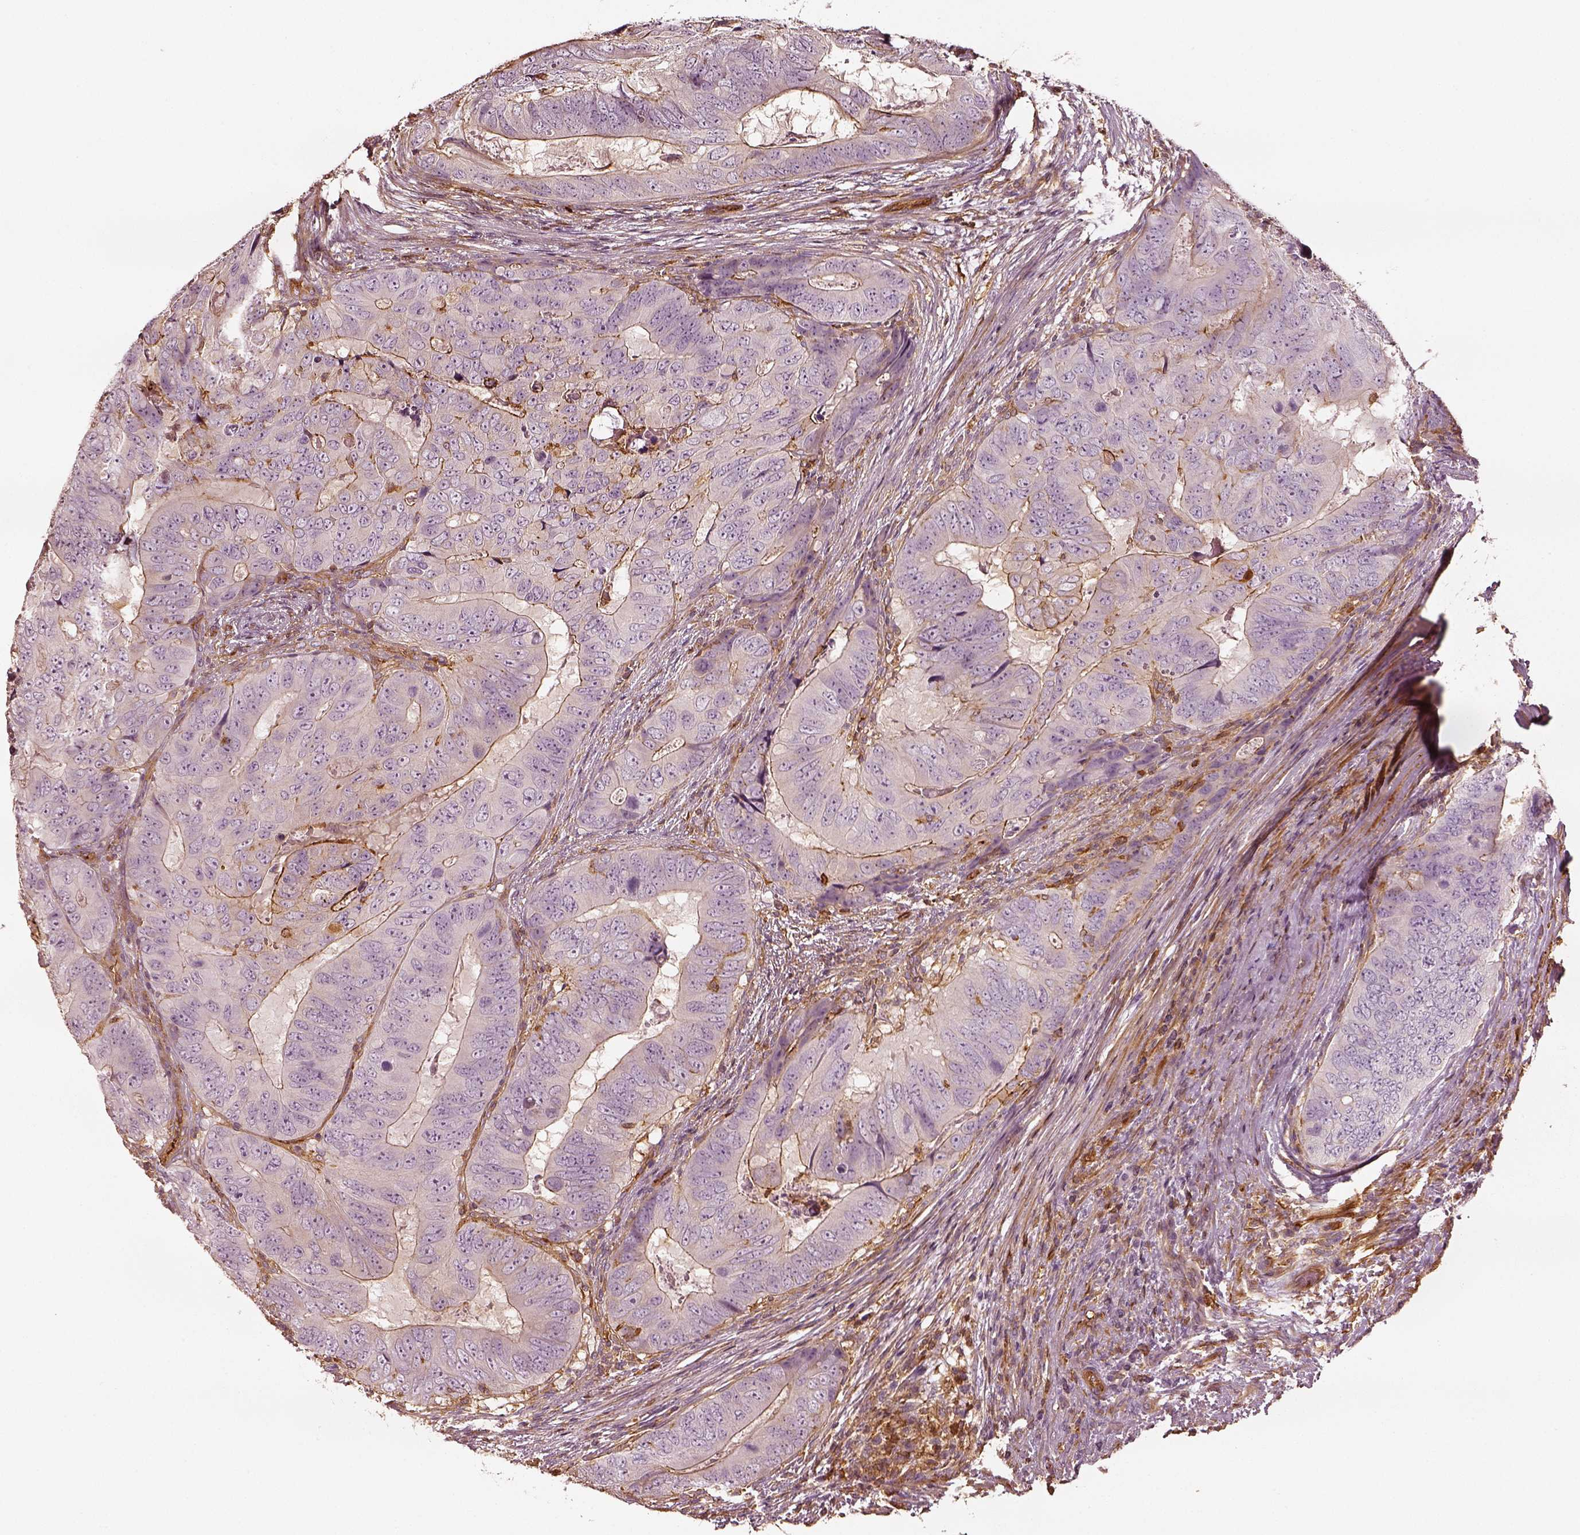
{"staining": {"intensity": "negative", "quantity": "none", "location": "none"}, "tissue": "colorectal cancer", "cell_type": "Tumor cells", "image_type": "cancer", "snomed": [{"axis": "morphology", "description": "Adenocarcinoma, NOS"}, {"axis": "topography", "description": "Colon"}], "caption": "This is an immunohistochemistry (IHC) micrograph of human adenocarcinoma (colorectal). There is no positivity in tumor cells.", "gene": "ZYX", "patient": {"sex": "male", "age": 79}}